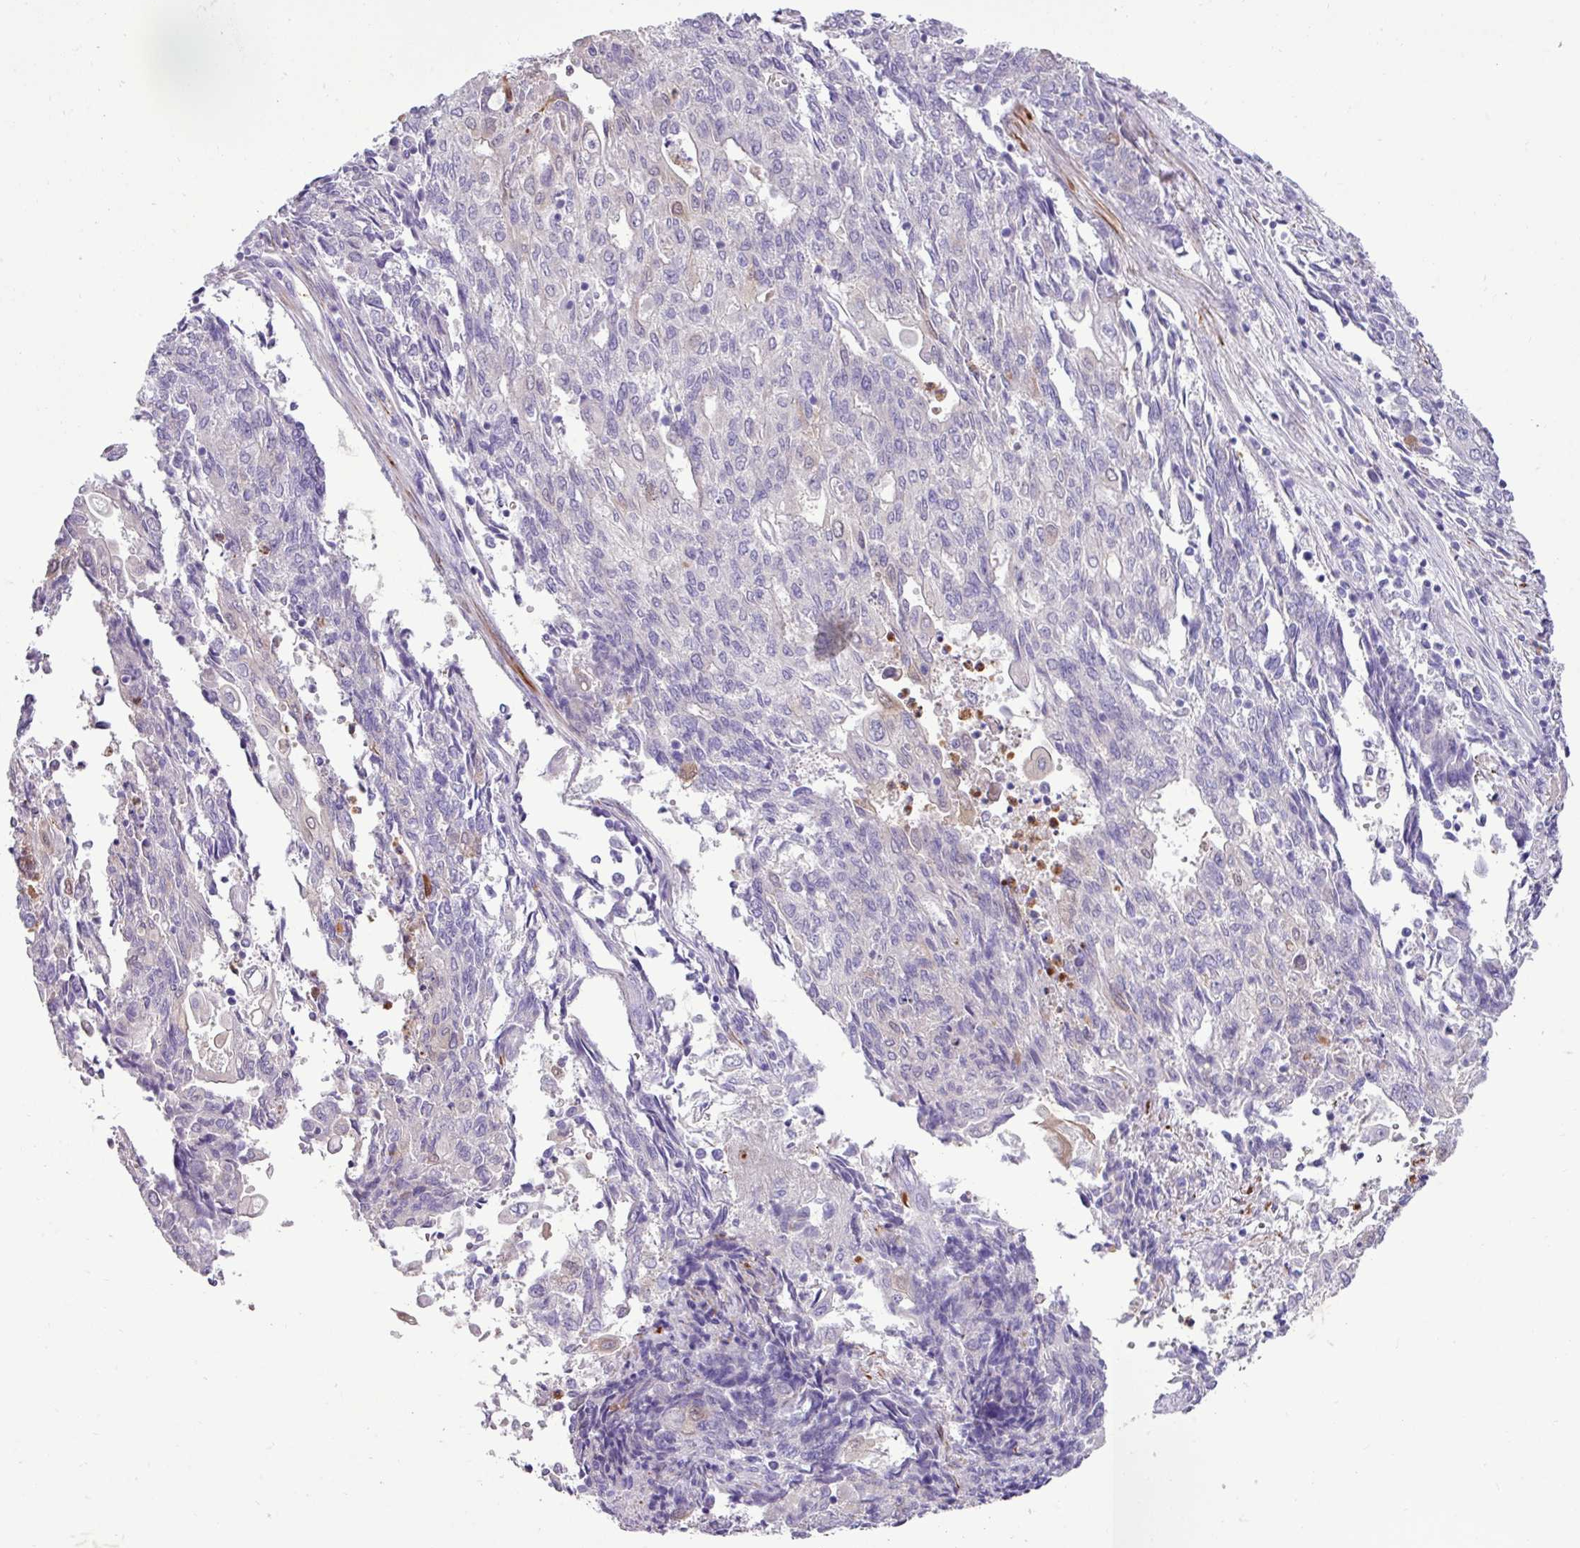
{"staining": {"intensity": "negative", "quantity": "none", "location": "none"}, "tissue": "endometrial cancer", "cell_type": "Tumor cells", "image_type": "cancer", "snomed": [{"axis": "morphology", "description": "Adenocarcinoma, NOS"}, {"axis": "topography", "description": "Endometrium"}], "caption": "This is an immunohistochemistry photomicrograph of endometrial cancer (adenocarcinoma). There is no positivity in tumor cells.", "gene": "ZSCAN5A", "patient": {"sex": "female", "age": 54}}